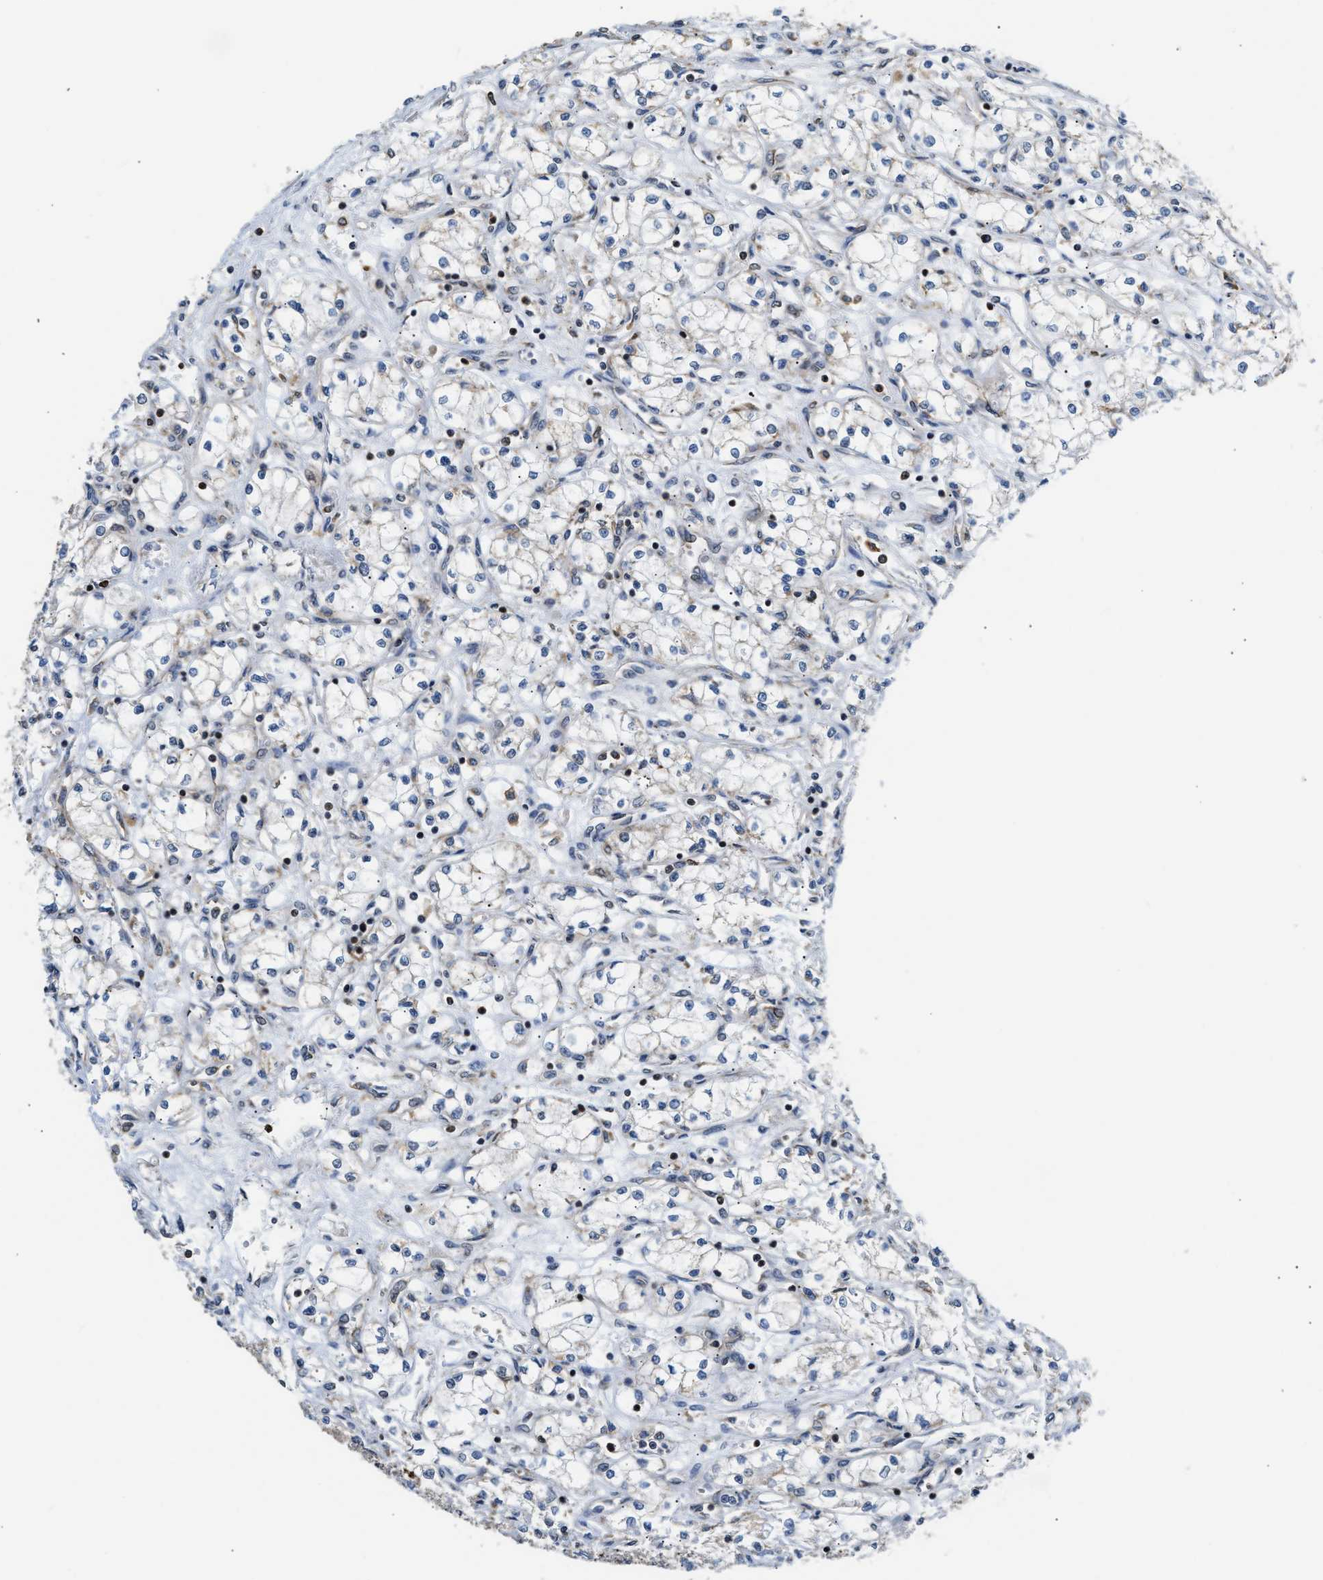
{"staining": {"intensity": "negative", "quantity": "none", "location": "none"}, "tissue": "renal cancer", "cell_type": "Tumor cells", "image_type": "cancer", "snomed": [{"axis": "morphology", "description": "Normal tissue, NOS"}, {"axis": "morphology", "description": "Adenocarcinoma, NOS"}, {"axis": "topography", "description": "Kidney"}], "caption": "An image of human renal cancer is negative for staining in tumor cells.", "gene": "STK10", "patient": {"sex": "male", "age": 59}}